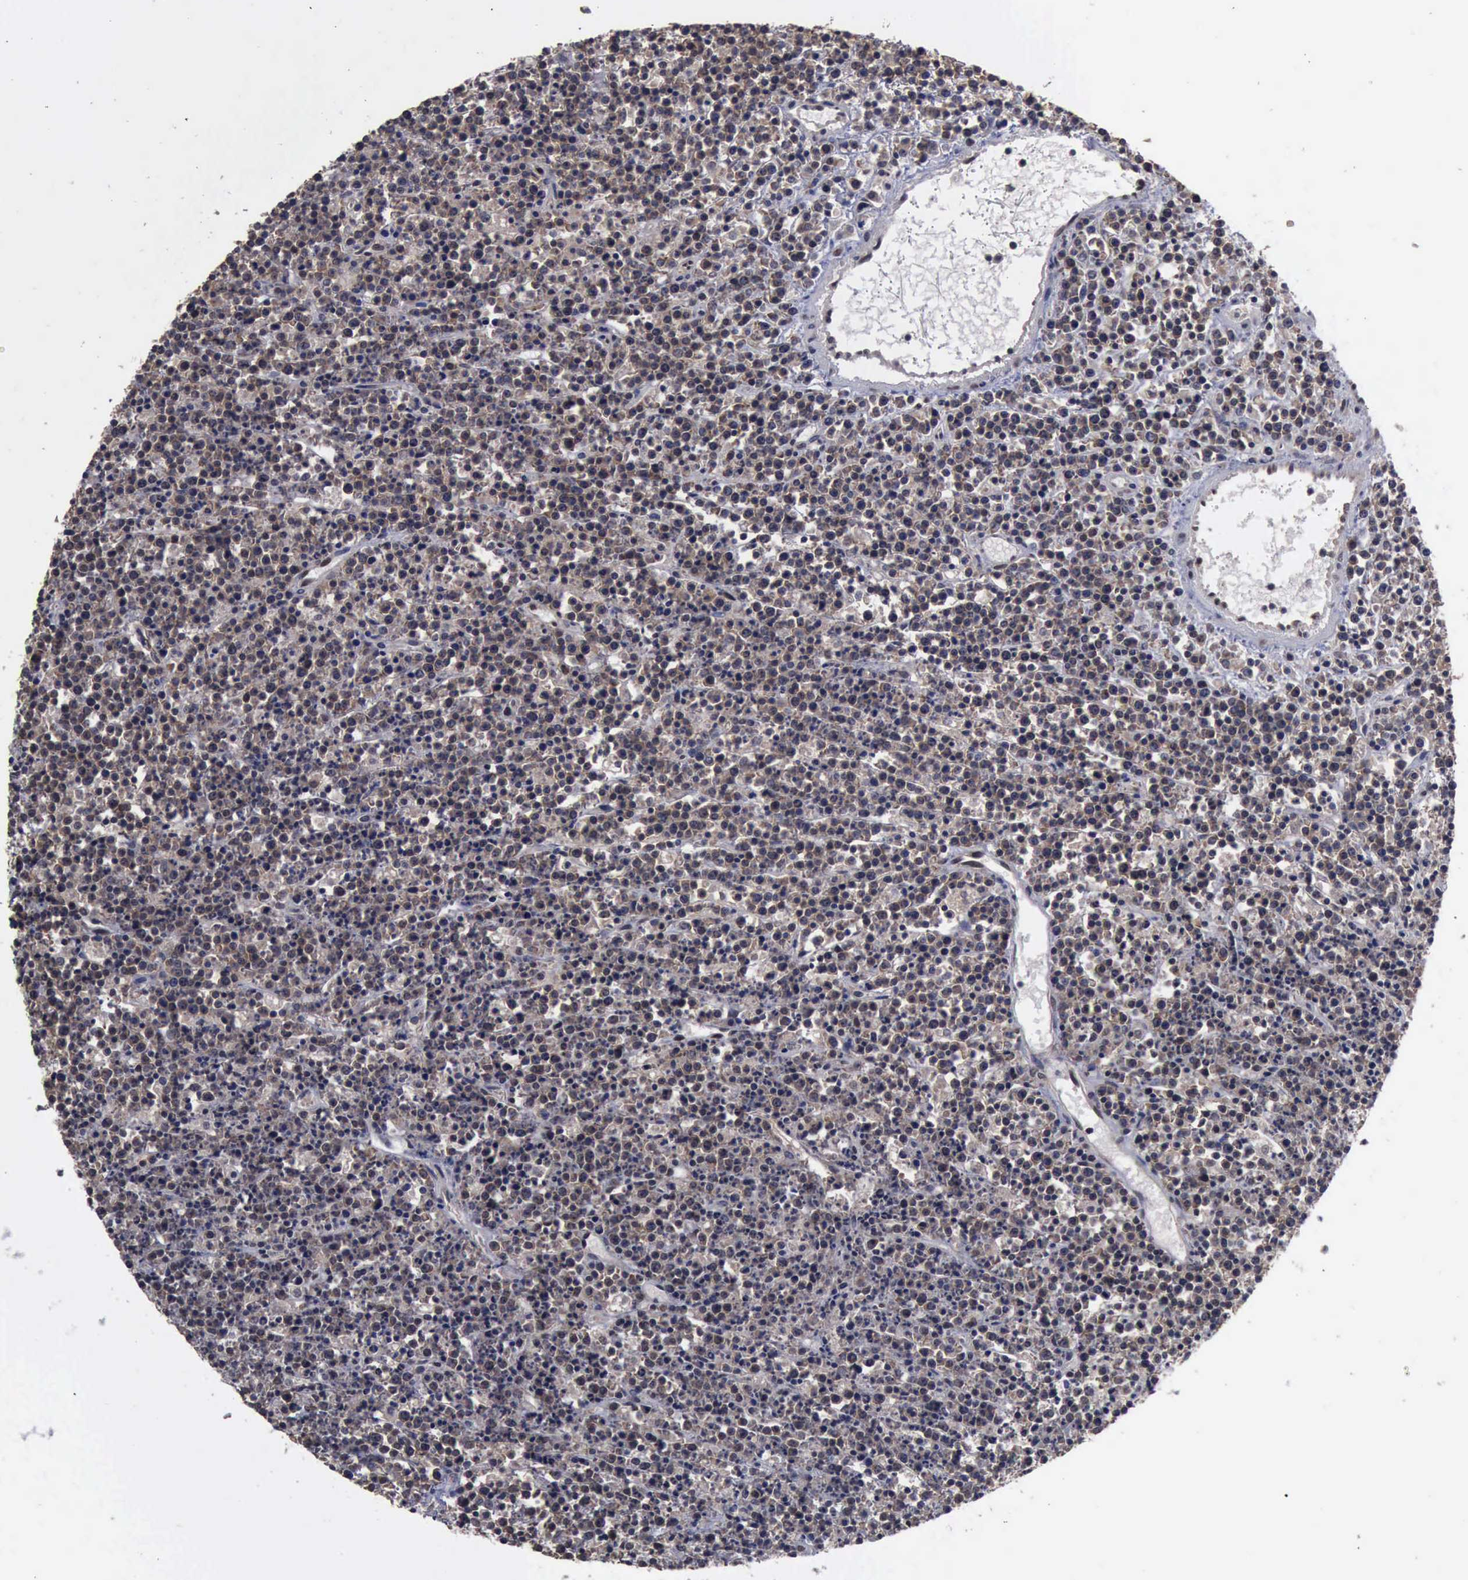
{"staining": {"intensity": "weak", "quantity": ">75%", "location": "cytoplasmic/membranous"}, "tissue": "lymphoma", "cell_type": "Tumor cells", "image_type": "cancer", "snomed": [{"axis": "morphology", "description": "Malignant lymphoma, non-Hodgkin's type, High grade"}, {"axis": "topography", "description": "Ovary"}], "caption": "Malignant lymphoma, non-Hodgkin's type (high-grade) stained with immunohistochemistry (IHC) displays weak cytoplasmic/membranous positivity in approximately >75% of tumor cells.", "gene": "RTCB", "patient": {"sex": "female", "age": 56}}